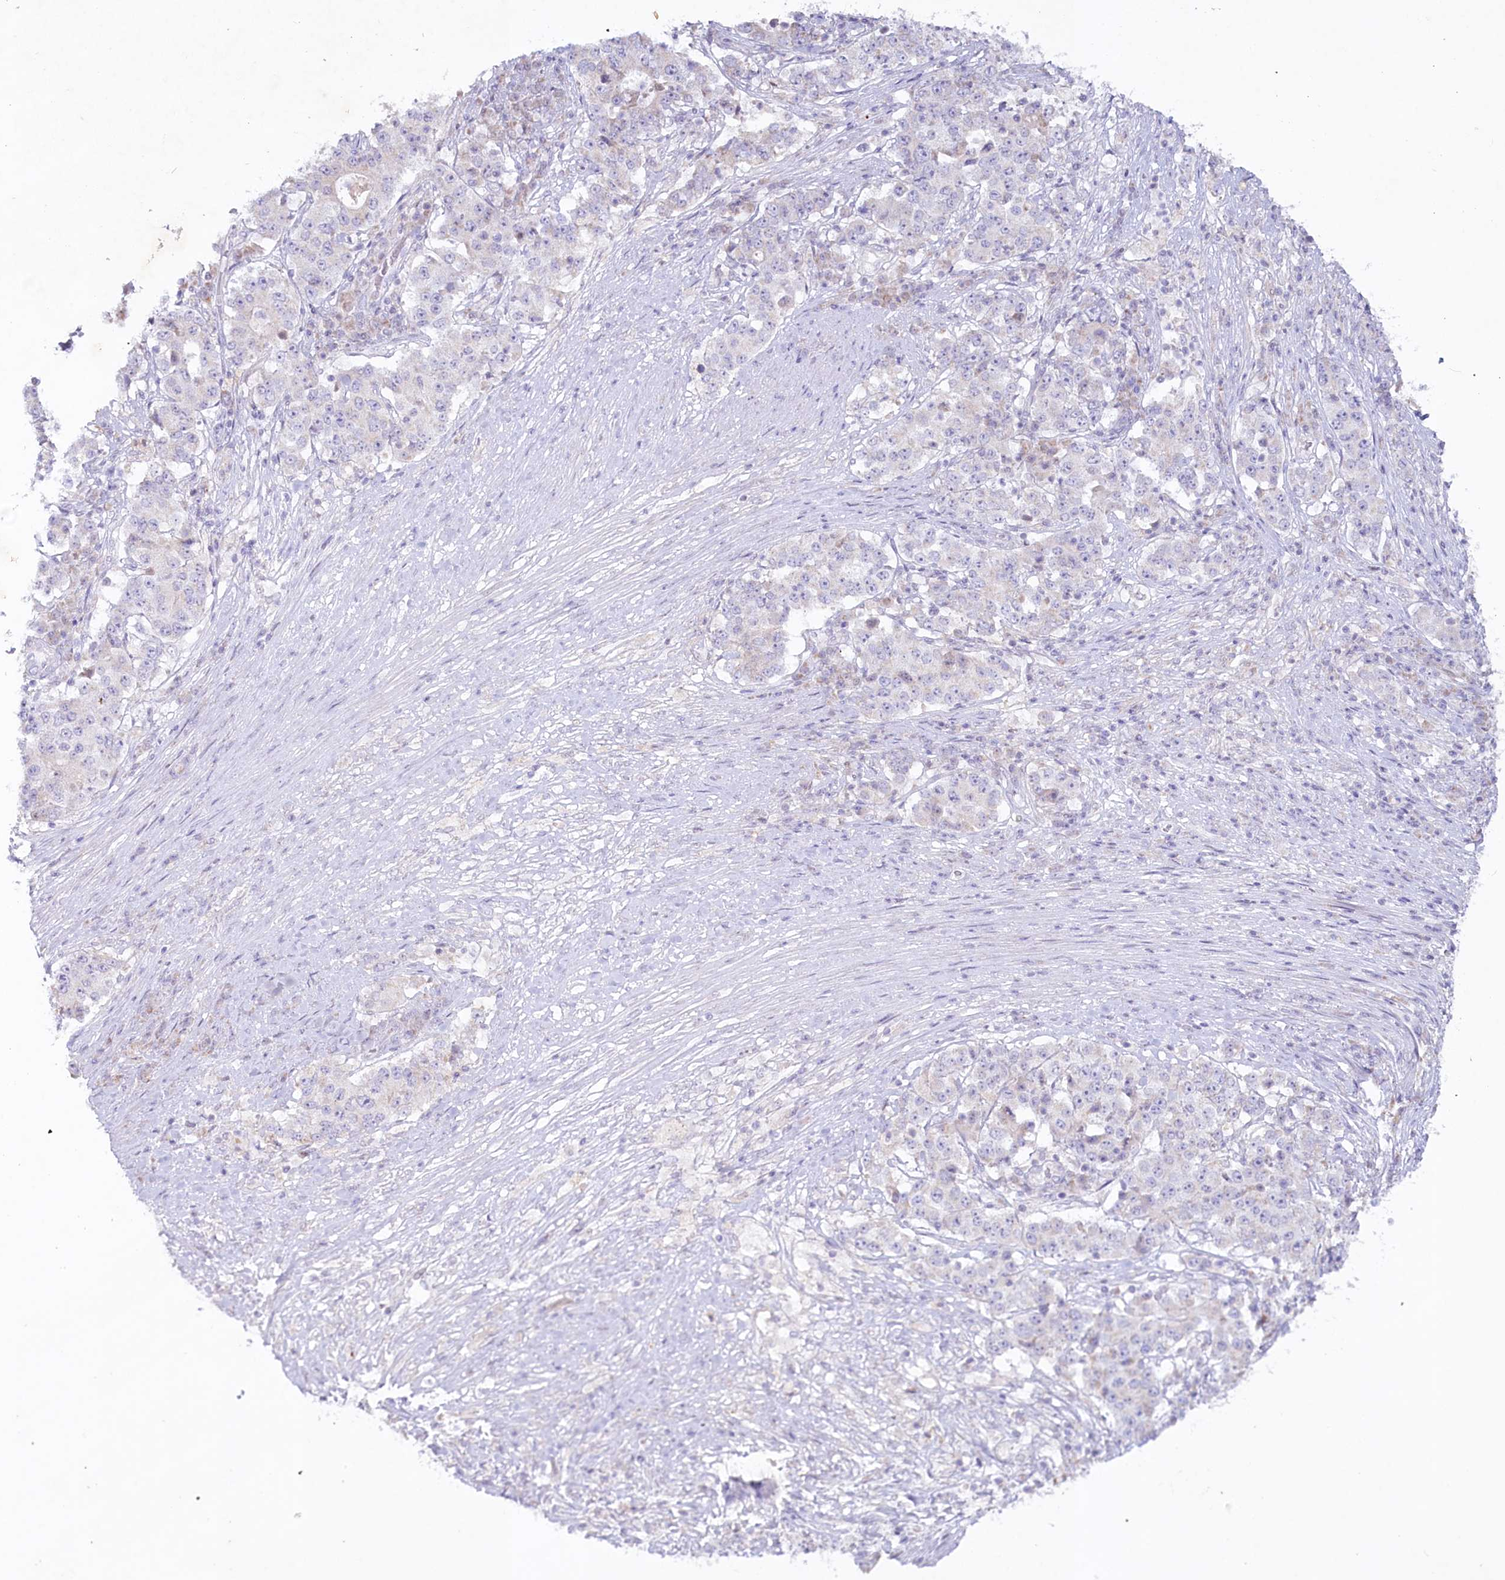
{"staining": {"intensity": "negative", "quantity": "none", "location": "none"}, "tissue": "stomach cancer", "cell_type": "Tumor cells", "image_type": "cancer", "snomed": [{"axis": "morphology", "description": "Adenocarcinoma, NOS"}, {"axis": "topography", "description": "Stomach"}], "caption": "Tumor cells show no significant protein positivity in stomach adenocarcinoma.", "gene": "PSAPL1", "patient": {"sex": "male", "age": 59}}